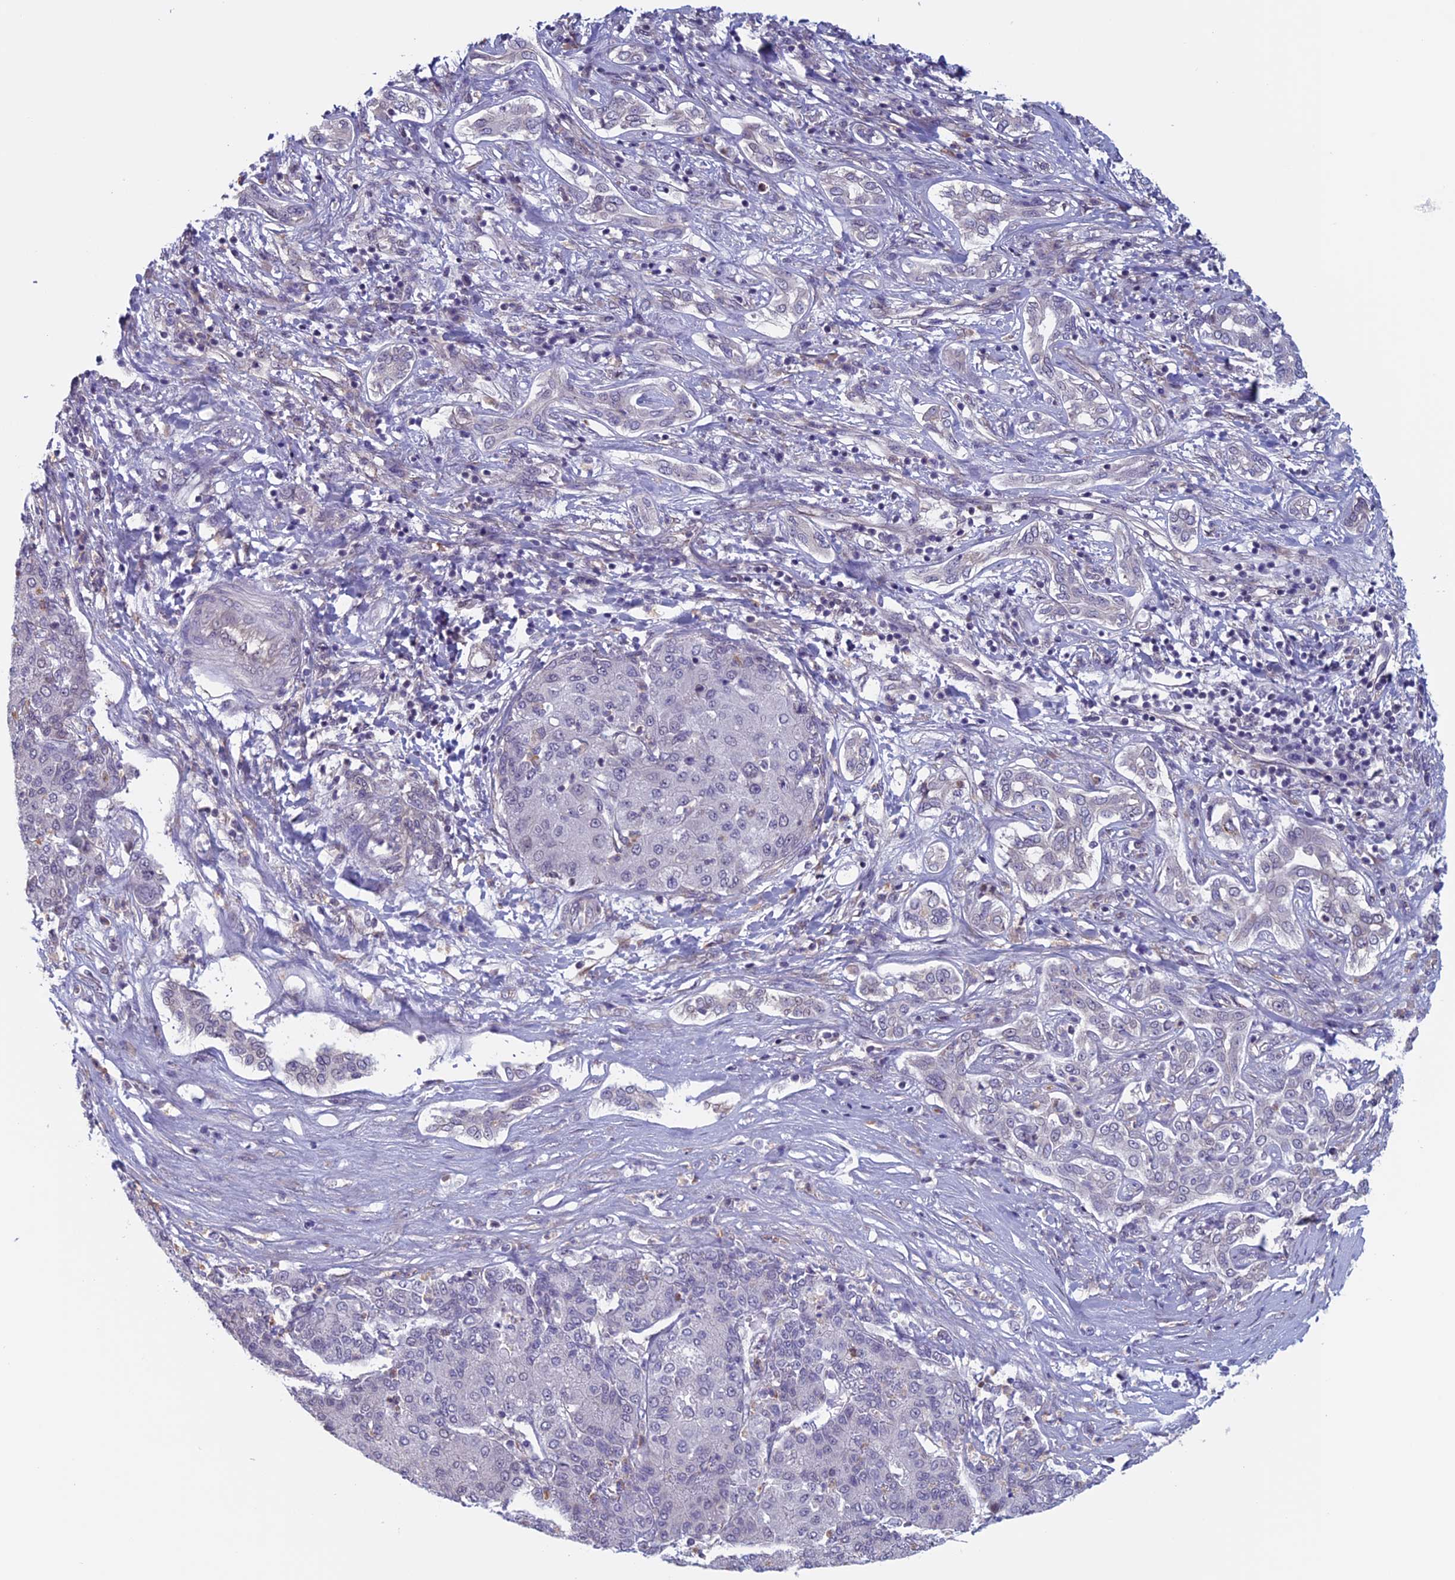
{"staining": {"intensity": "negative", "quantity": "none", "location": "none"}, "tissue": "liver cancer", "cell_type": "Tumor cells", "image_type": "cancer", "snomed": [{"axis": "morphology", "description": "Carcinoma, Hepatocellular, NOS"}, {"axis": "topography", "description": "Liver"}], "caption": "IHC of liver cancer reveals no positivity in tumor cells.", "gene": "SLC1A6", "patient": {"sex": "male", "age": 65}}